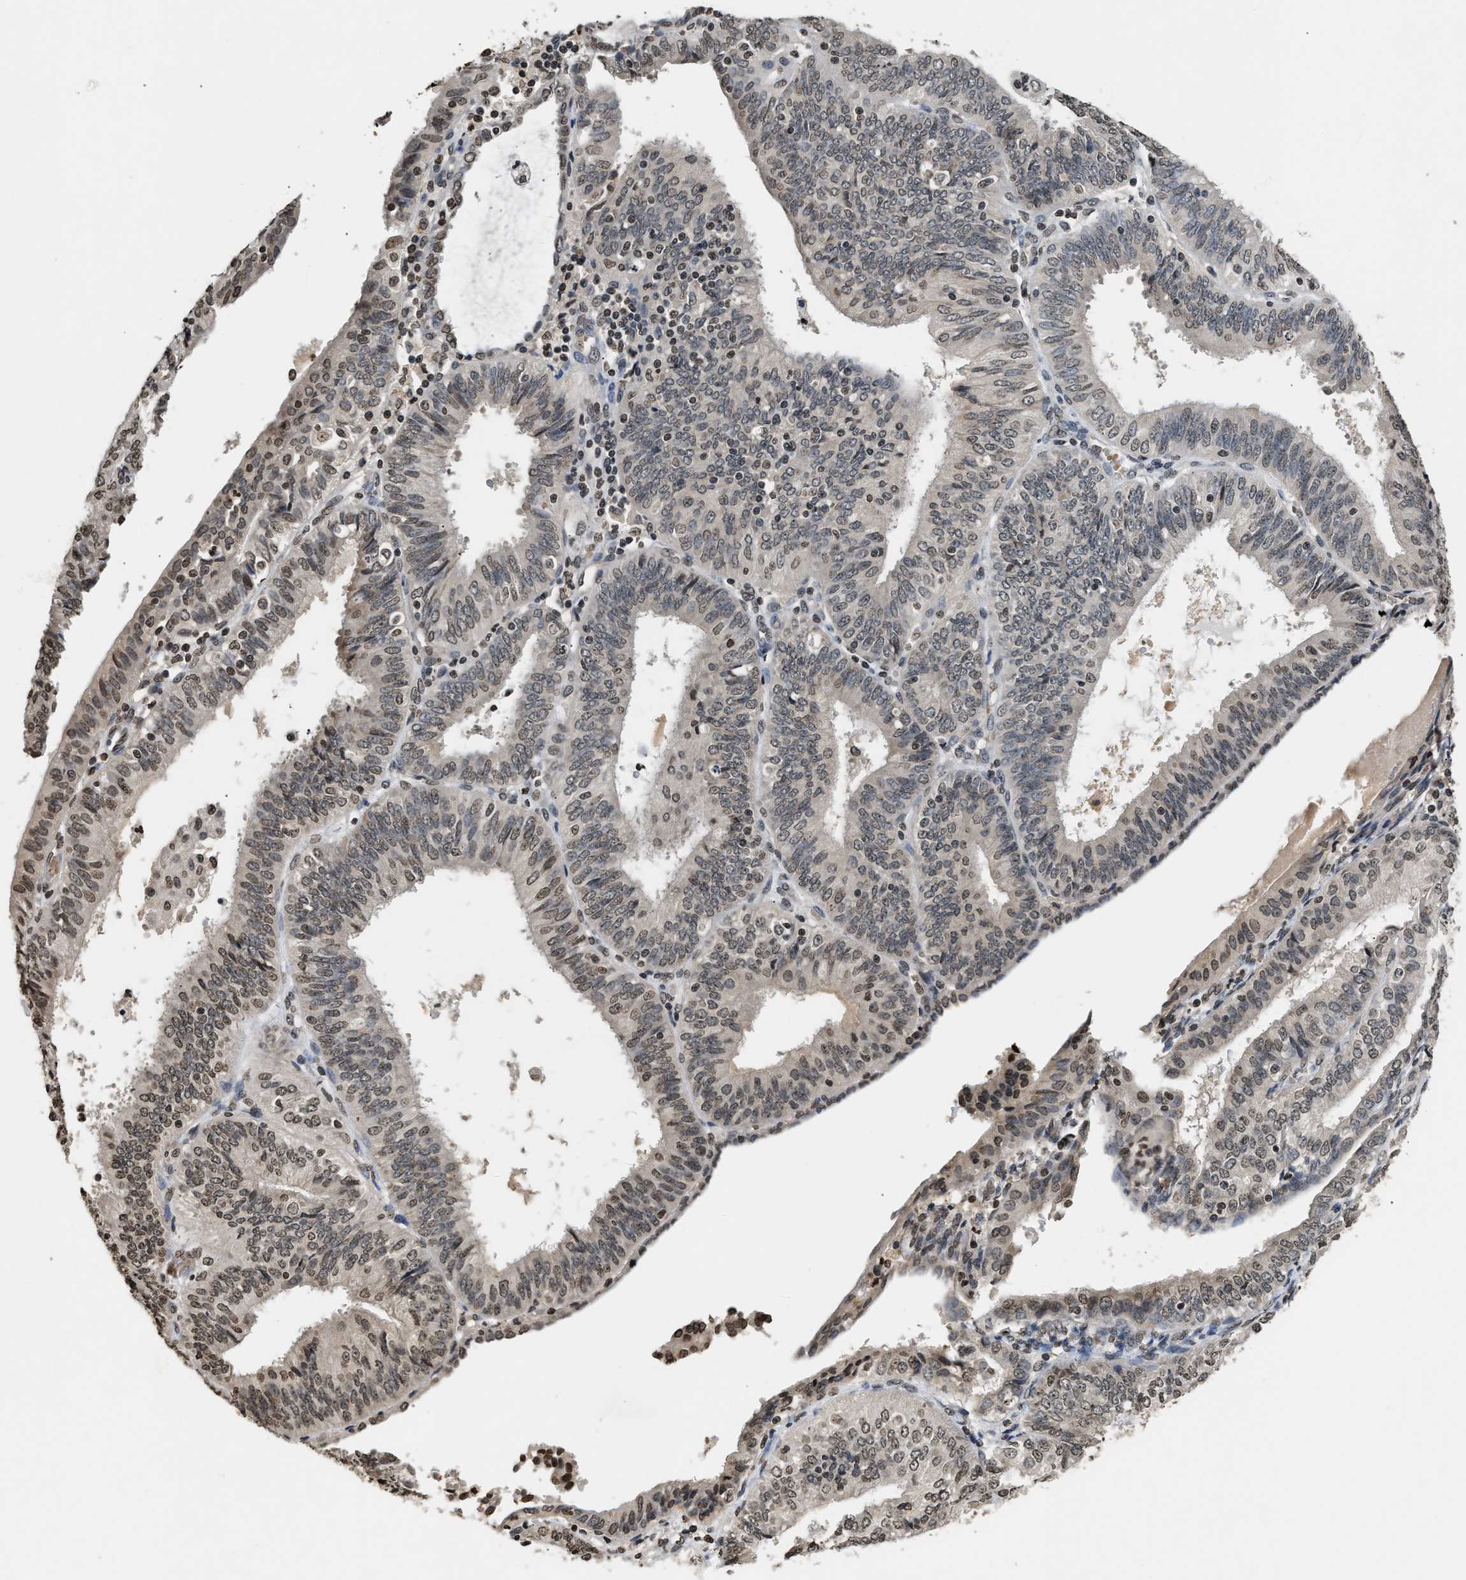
{"staining": {"intensity": "weak", "quantity": "25%-75%", "location": "nuclear"}, "tissue": "endometrial cancer", "cell_type": "Tumor cells", "image_type": "cancer", "snomed": [{"axis": "morphology", "description": "Adenocarcinoma, NOS"}, {"axis": "topography", "description": "Endometrium"}], "caption": "Tumor cells show weak nuclear positivity in approximately 25%-75% of cells in endometrial cancer. Ihc stains the protein in brown and the nuclei are stained blue.", "gene": "DNASE1L3", "patient": {"sex": "female", "age": 58}}